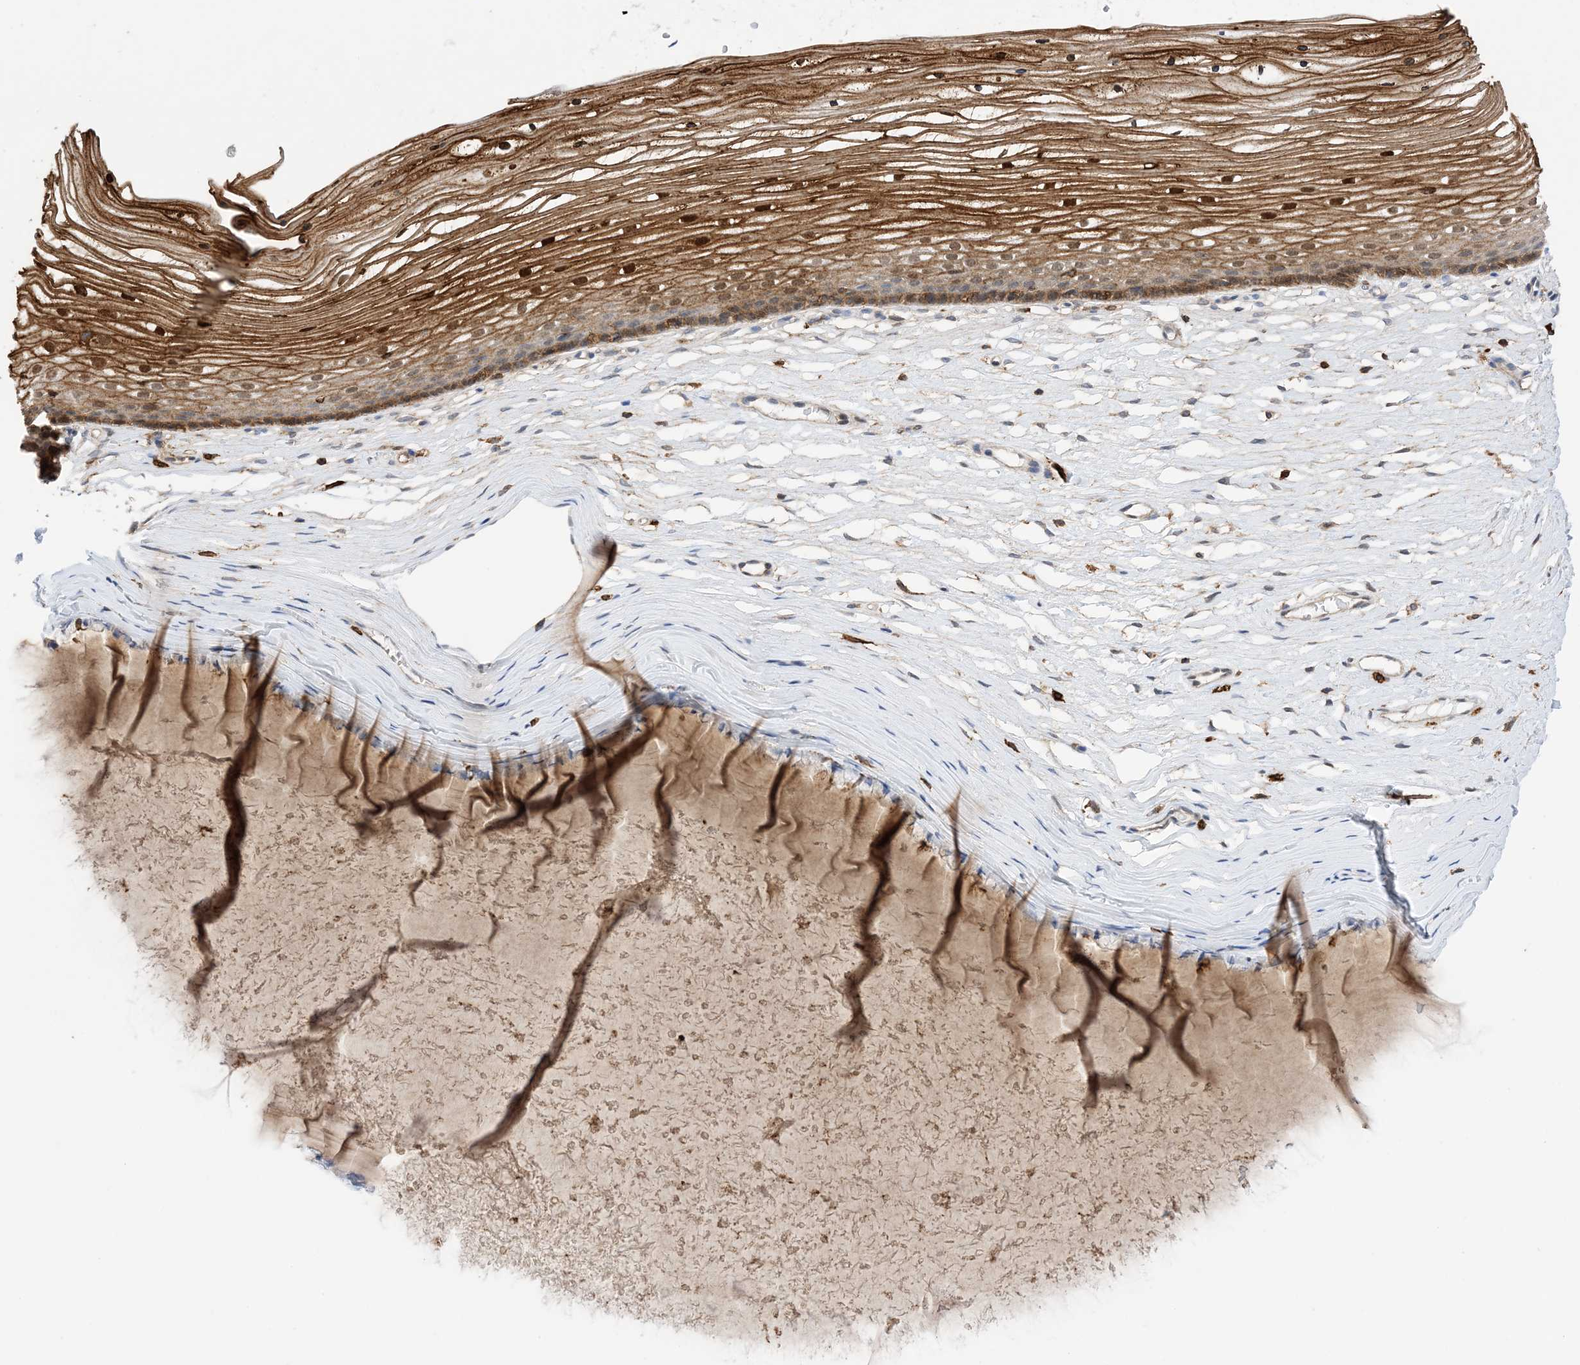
{"staining": {"intensity": "strong", "quantity": ">75%", "location": "cytoplasmic/membranous,nuclear"}, "tissue": "vagina", "cell_type": "Squamous epithelial cells", "image_type": "normal", "snomed": [{"axis": "morphology", "description": "Normal tissue, NOS"}, {"axis": "topography", "description": "Vagina"}, {"axis": "topography", "description": "Cervix"}], "caption": "The immunohistochemical stain shows strong cytoplasmic/membranous,nuclear positivity in squamous epithelial cells of benign vagina. (IHC, brightfield microscopy, high magnification).", "gene": "ANXA1", "patient": {"sex": "female", "age": 40}}